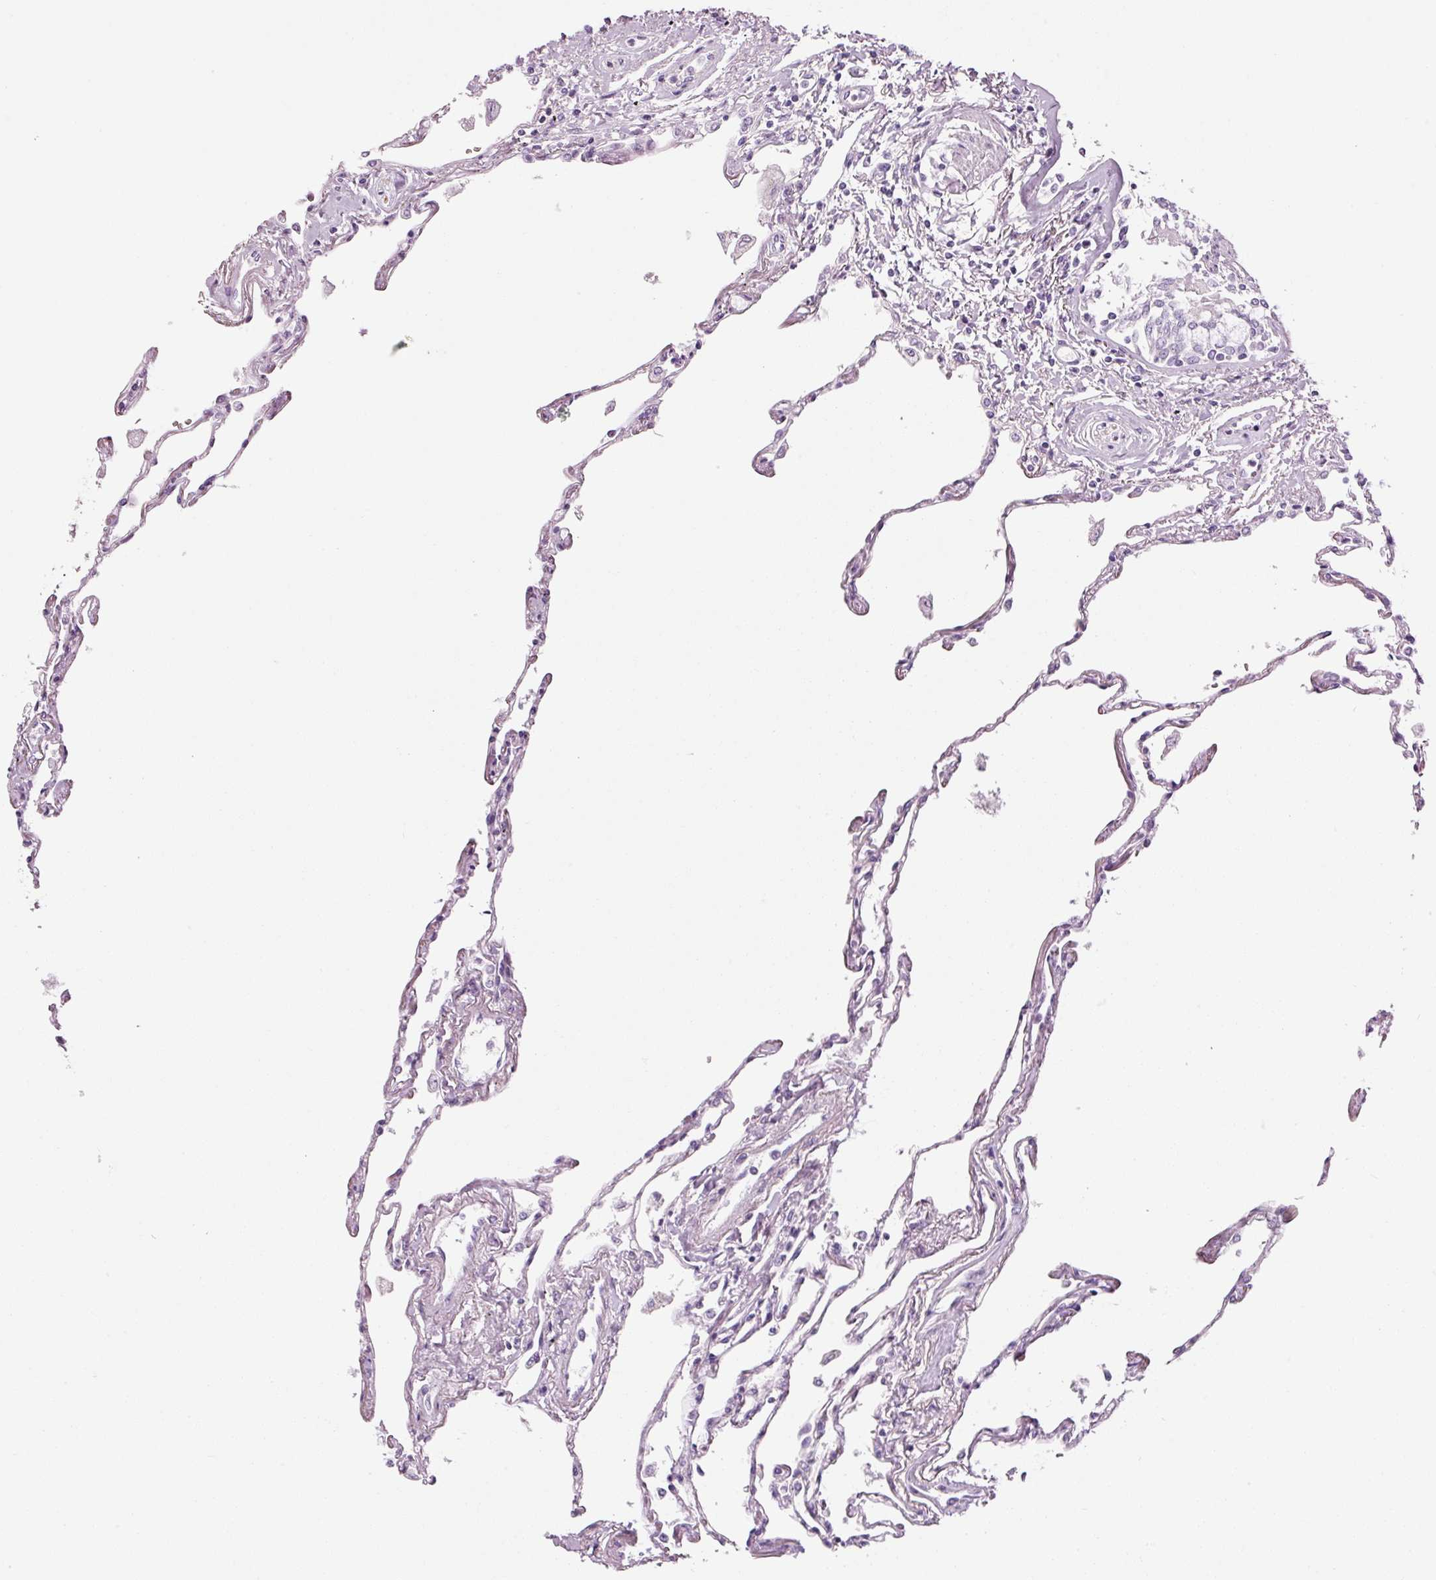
{"staining": {"intensity": "weak", "quantity": ">75%", "location": "nuclear"}, "tissue": "lung", "cell_type": "Alveolar cells", "image_type": "normal", "snomed": [{"axis": "morphology", "description": "Normal tissue, NOS"}, {"axis": "topography", "description": "Lung"}], "caption": "A high-resolution micrograph shows IHC staining of benign lung, which exhibits weak nuclear staining in approximately >75% of alveolar cells. (brown staining indicates protein expression, while blue staining denotes nuclei).", "gene": "ANKRD20A1", "patient": {"sex": "female", "age": 67}}